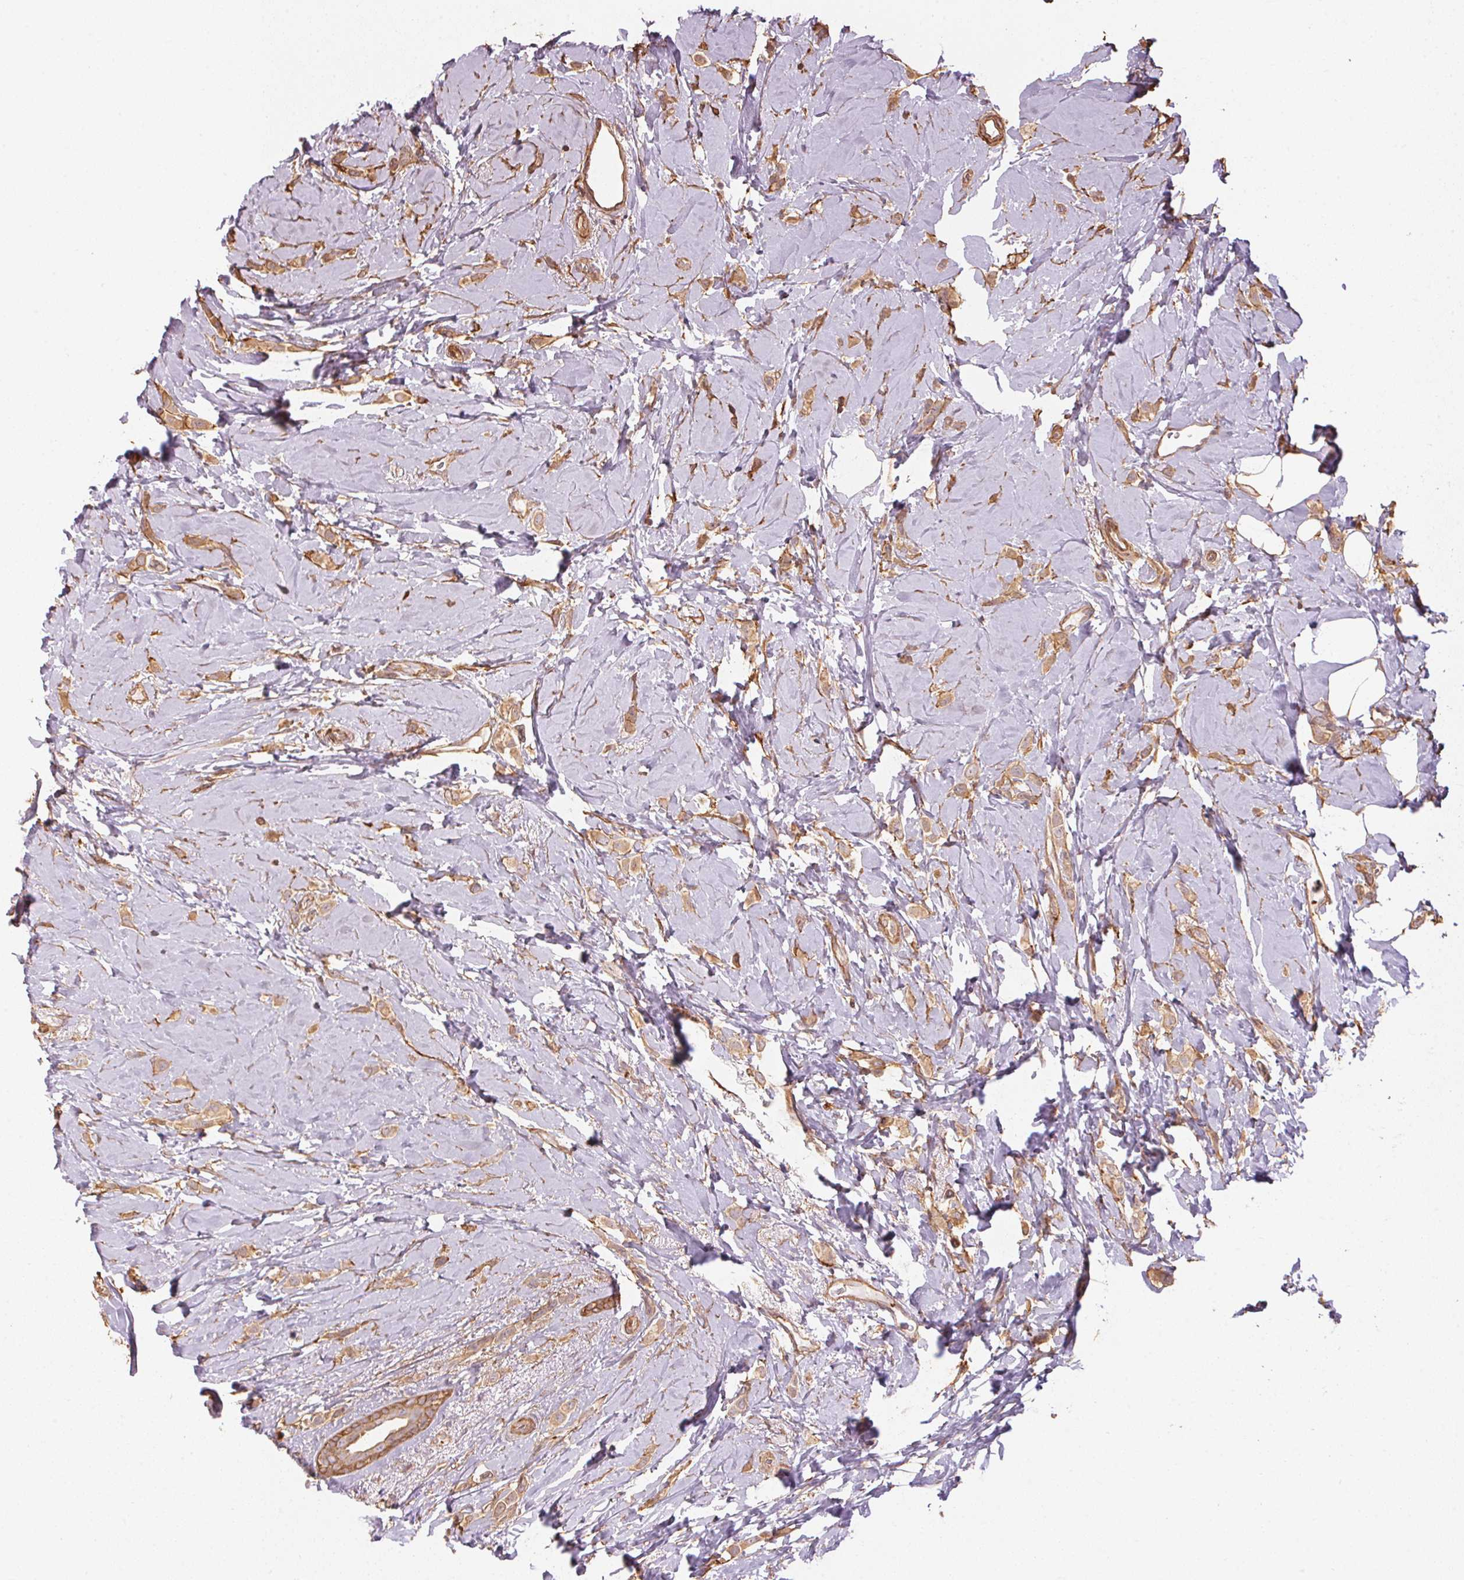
{"staining": {"intensity": "moderate", "quantity": ">75%", "location": "cytoplasmic/membranous"}, "tissue": "breast cancer", "cell_type": "Tumor cells", "image_type": "cancer", "snomed": [{"axis": "morphology", "description": "Lobular carcinoma"}, {"axis": "topography", "description": "Breast"}], "caption": "Immunohistochemical staining of breast cancer (lobular carcinoma) displays moderate cytoplasmic/membranous protein positivity in approximately >75% of tumor cells.", "gene": "QDPR", "patient": {"sex": "female", "age": 66}}